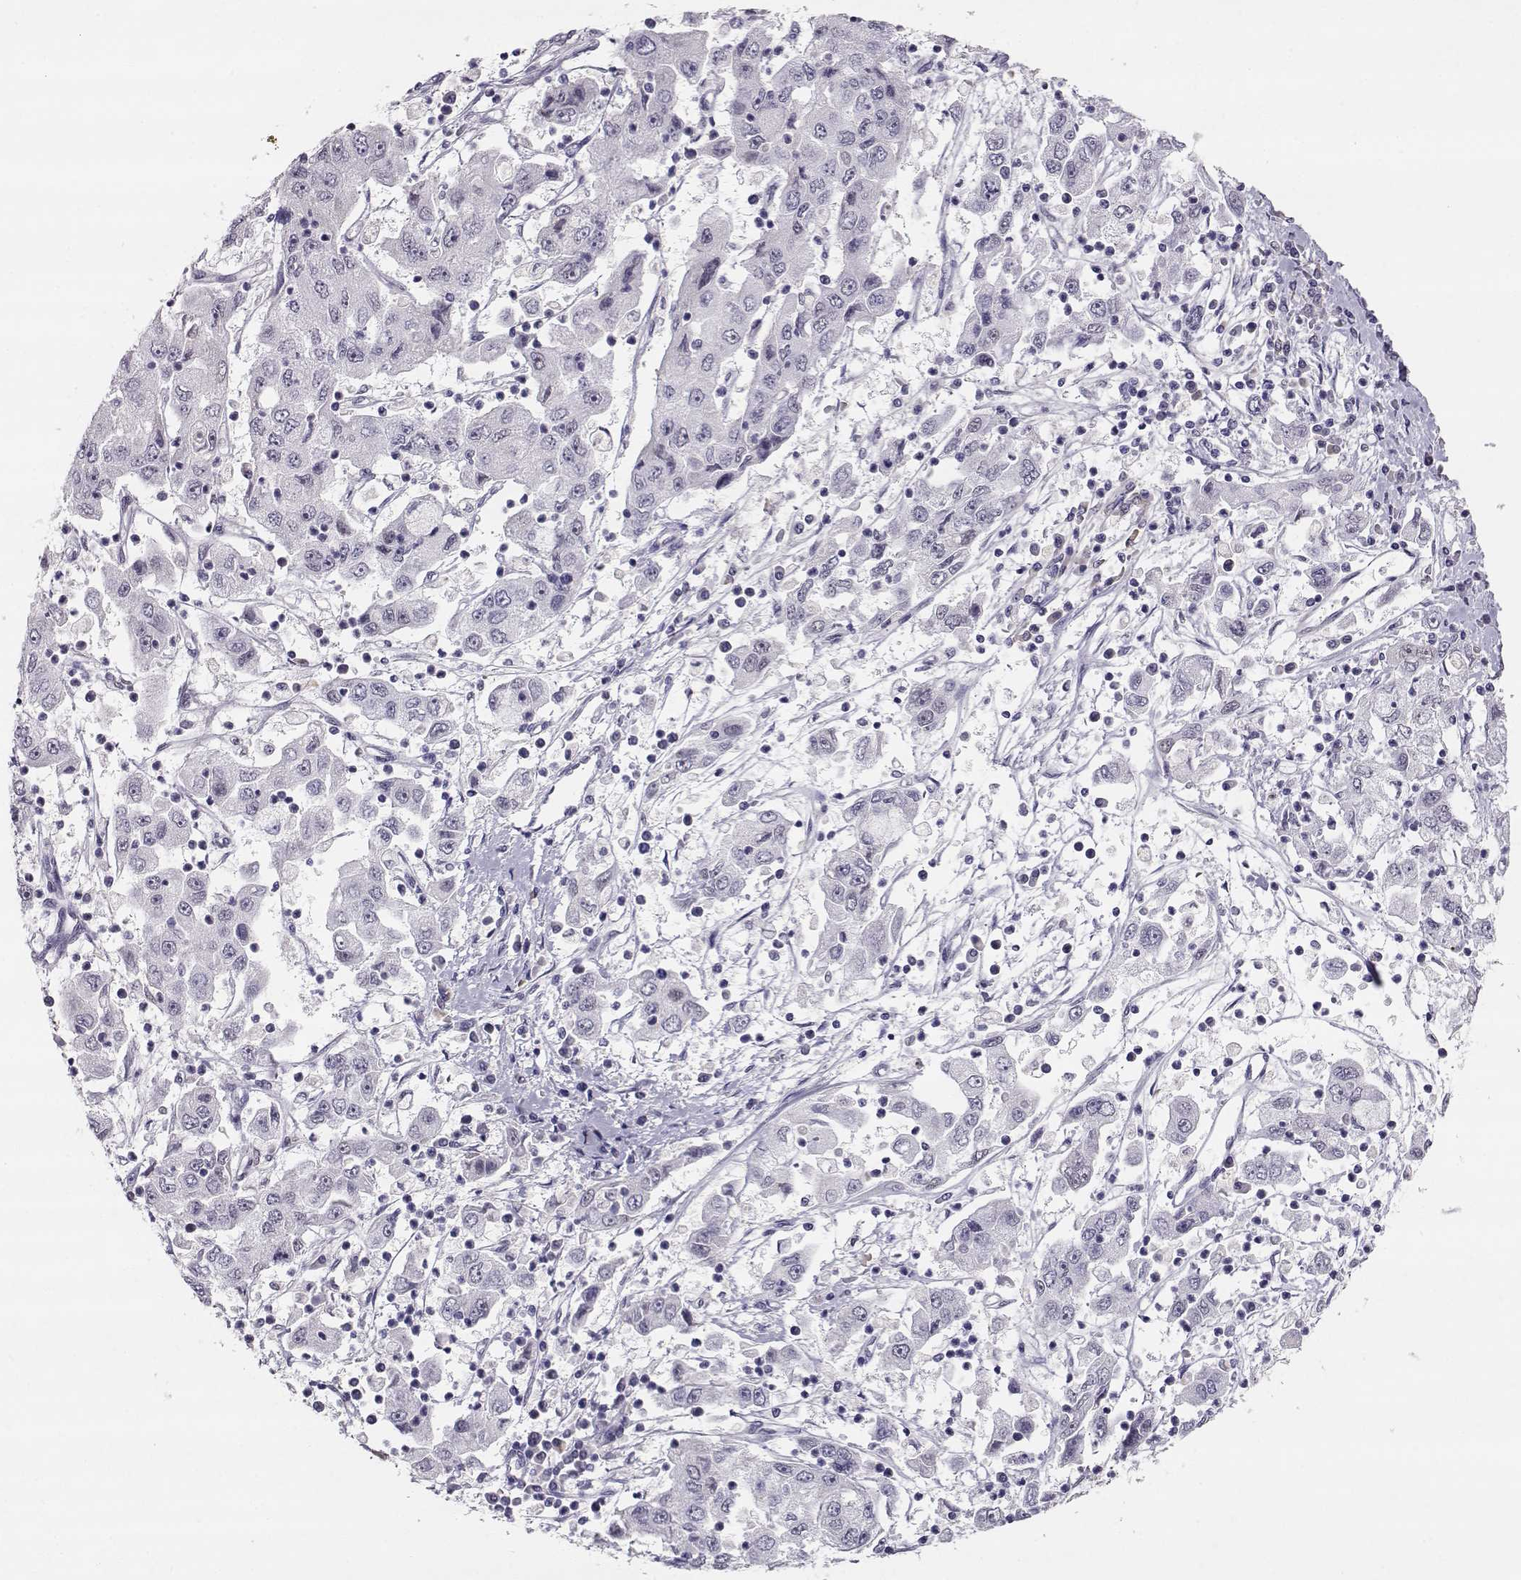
{"staining": {"intensity": "negative", "quantity": "none", "location": "none"}, "tissue": "cervical cancer", "cell_type": "Tumor cells", "image_type": "cancer", "snomed": [{"axis": "morphology", "description": "Squamous cell carcinoma, NOS"}, {"axis": "topography", "description": "Cervix"}], "caption": "An IHC micrograph of cervical squamous cell carcinoma is shown. There is no staining in tumor cells of cervical squamous cell carcinoma.", "gene": "POLI", "patient": {"sex": "female", "age": 36}}